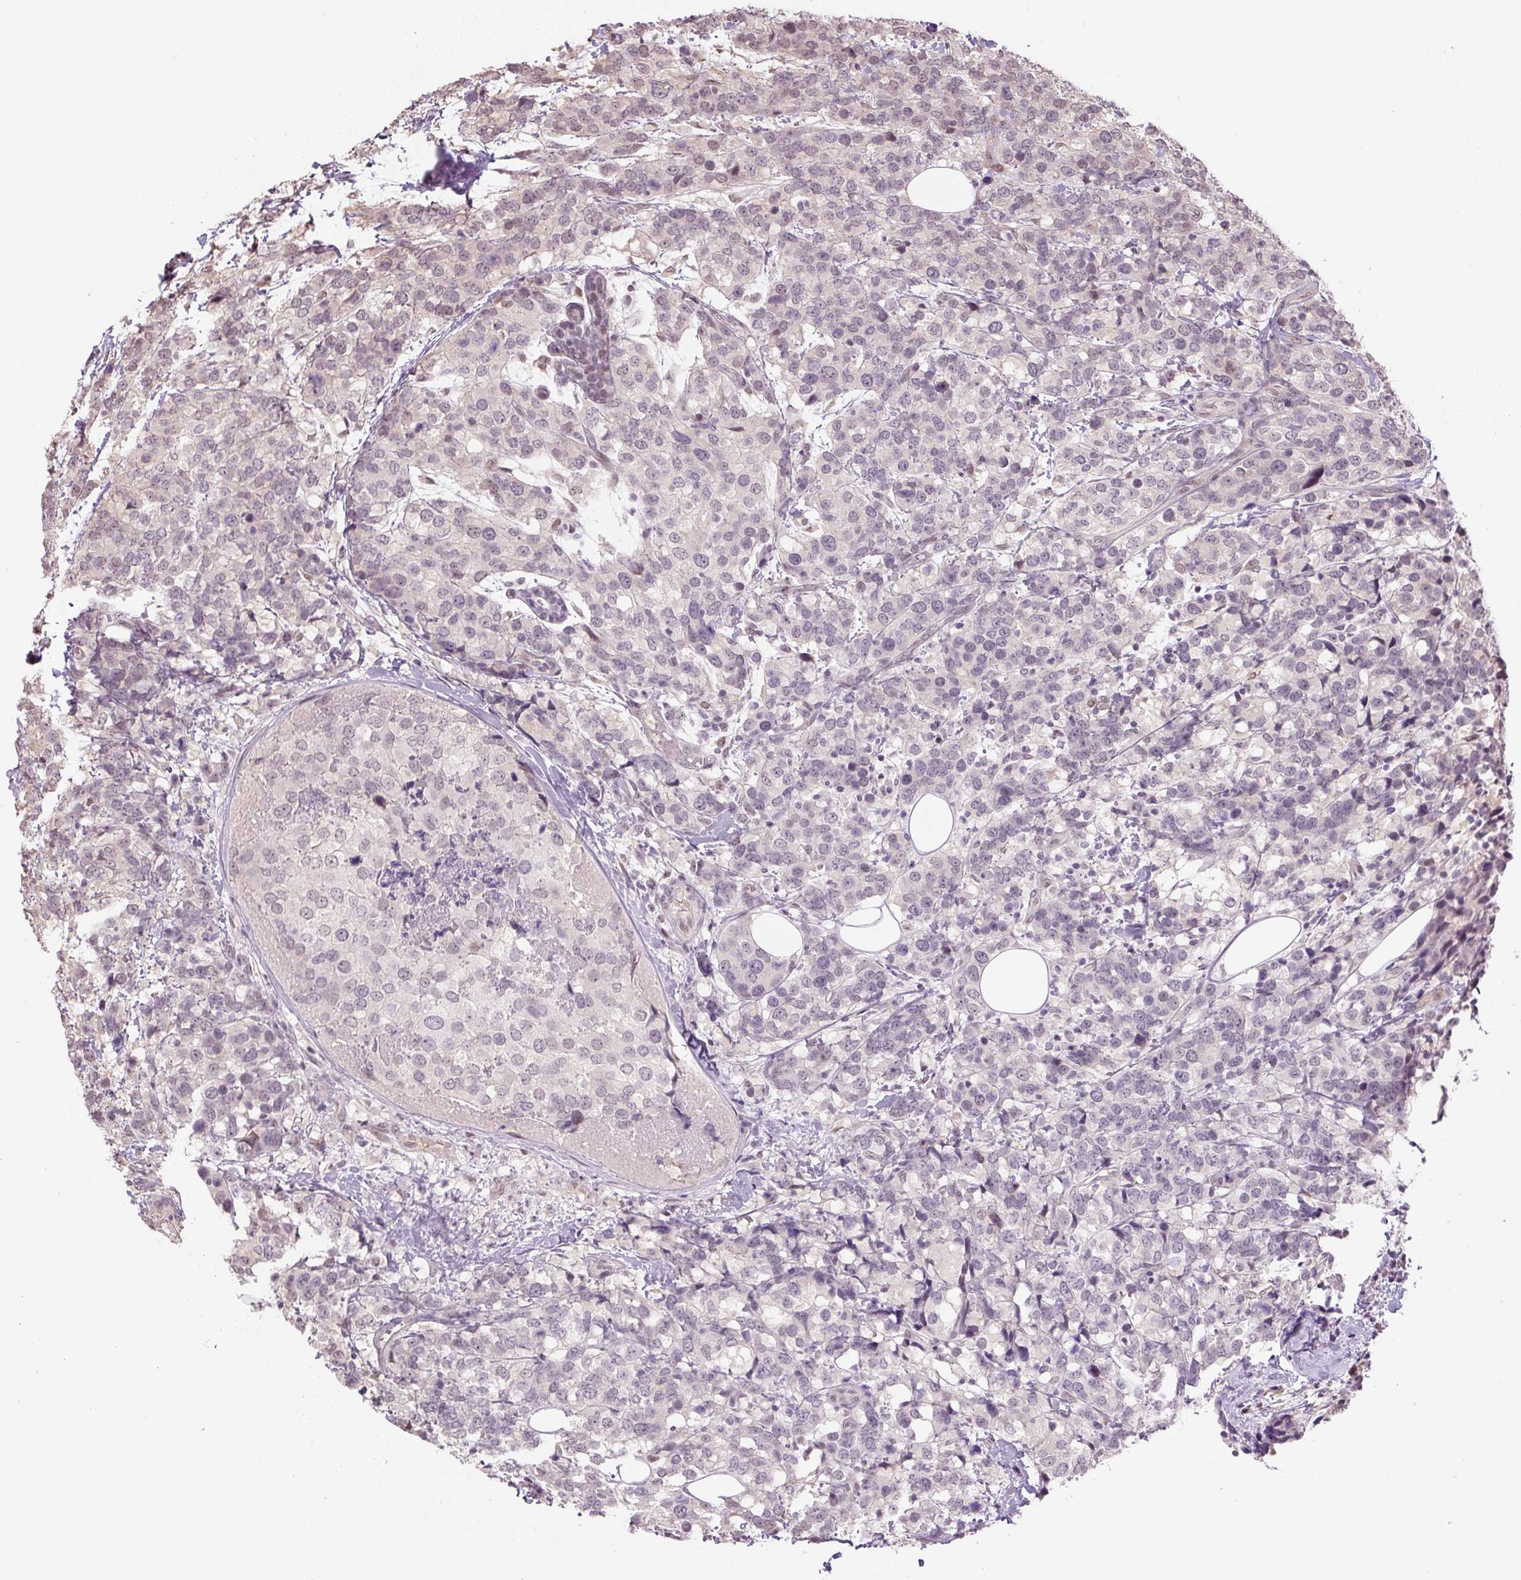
{"staining": {"intensity": "weak", "quantity": "<25%", "location": "nuclear"}, "tissue": "breast cancer", "cell_type": "Tumor cells", "image_type": "cancer", "snomed": [{"axis": "morphology", "description": "Lobular carcinoma"}, {"axis": "topography", "description": "Breast"}], "caption": "Immunohistochemical staining of lobular carcinoma (breast) exhibits no significant staining in tumor cells.", "gene": "TCFL5", "patient": {"sex": "female", "age": 59}}